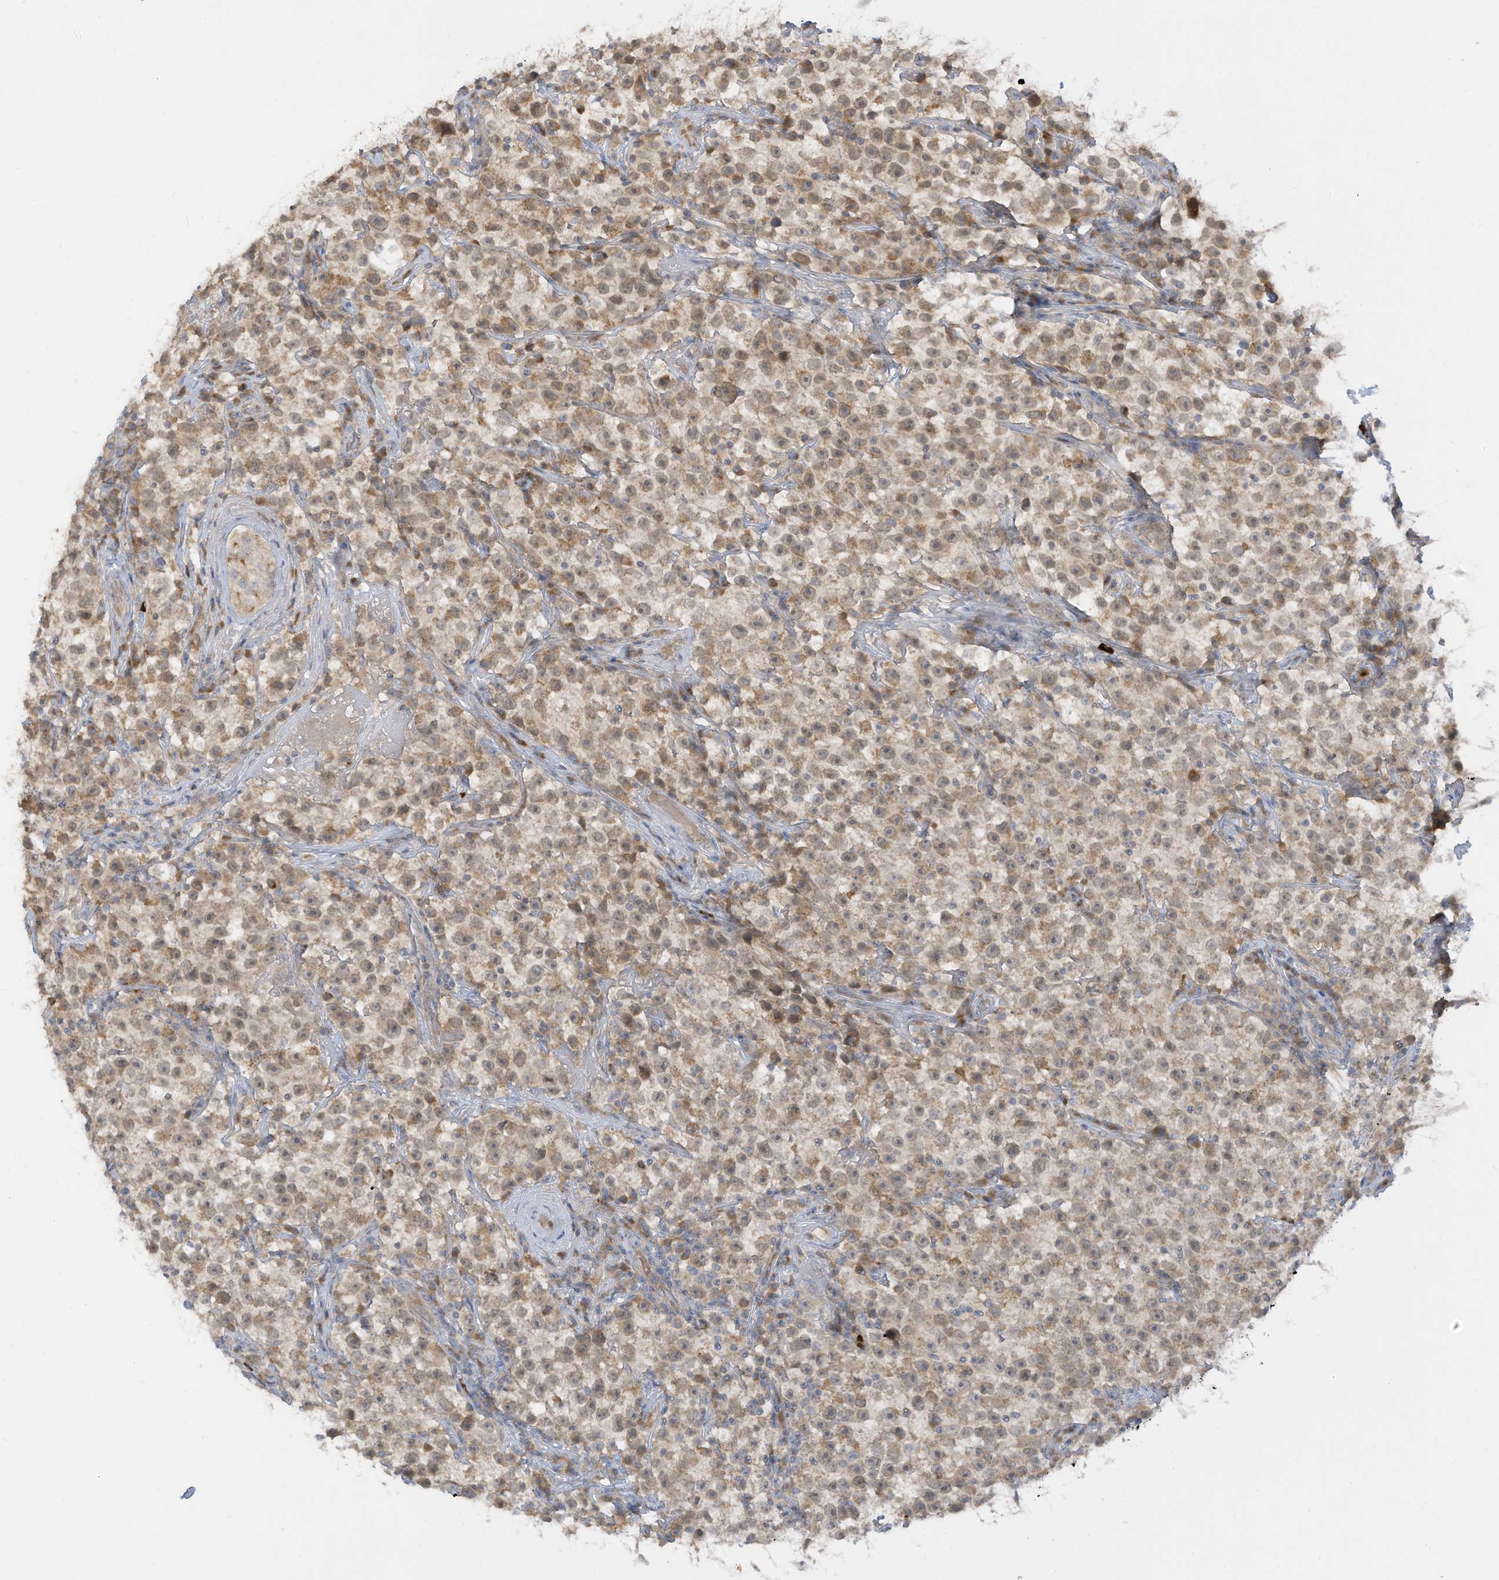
{"staining": {"intensity": "weak", "quantity": "25%-75%", "location": "cytoplasmic/membranous"}, "tissue": "testis cancer", "cell_type": "Tumor cells", "image_type": "cancer", "snomed": [{"axis": "morphology", "description": "Seminoma, NOS"}, {"axis": "topography", "description": "Testis"}], "caption": "A high-resolution histopathology image shows immunohistochemistry staining of seminoma (testis), which demonstrates weak cytoplasmic/membranous staining in about 25%-75% of tumor cells. (Stains: DAB in brown, nuclei in blue, Microscopy: brightfield microscopy at high magnification).", "gene": "LRRN2", "patient": {"sex": "male", "age": 22}}